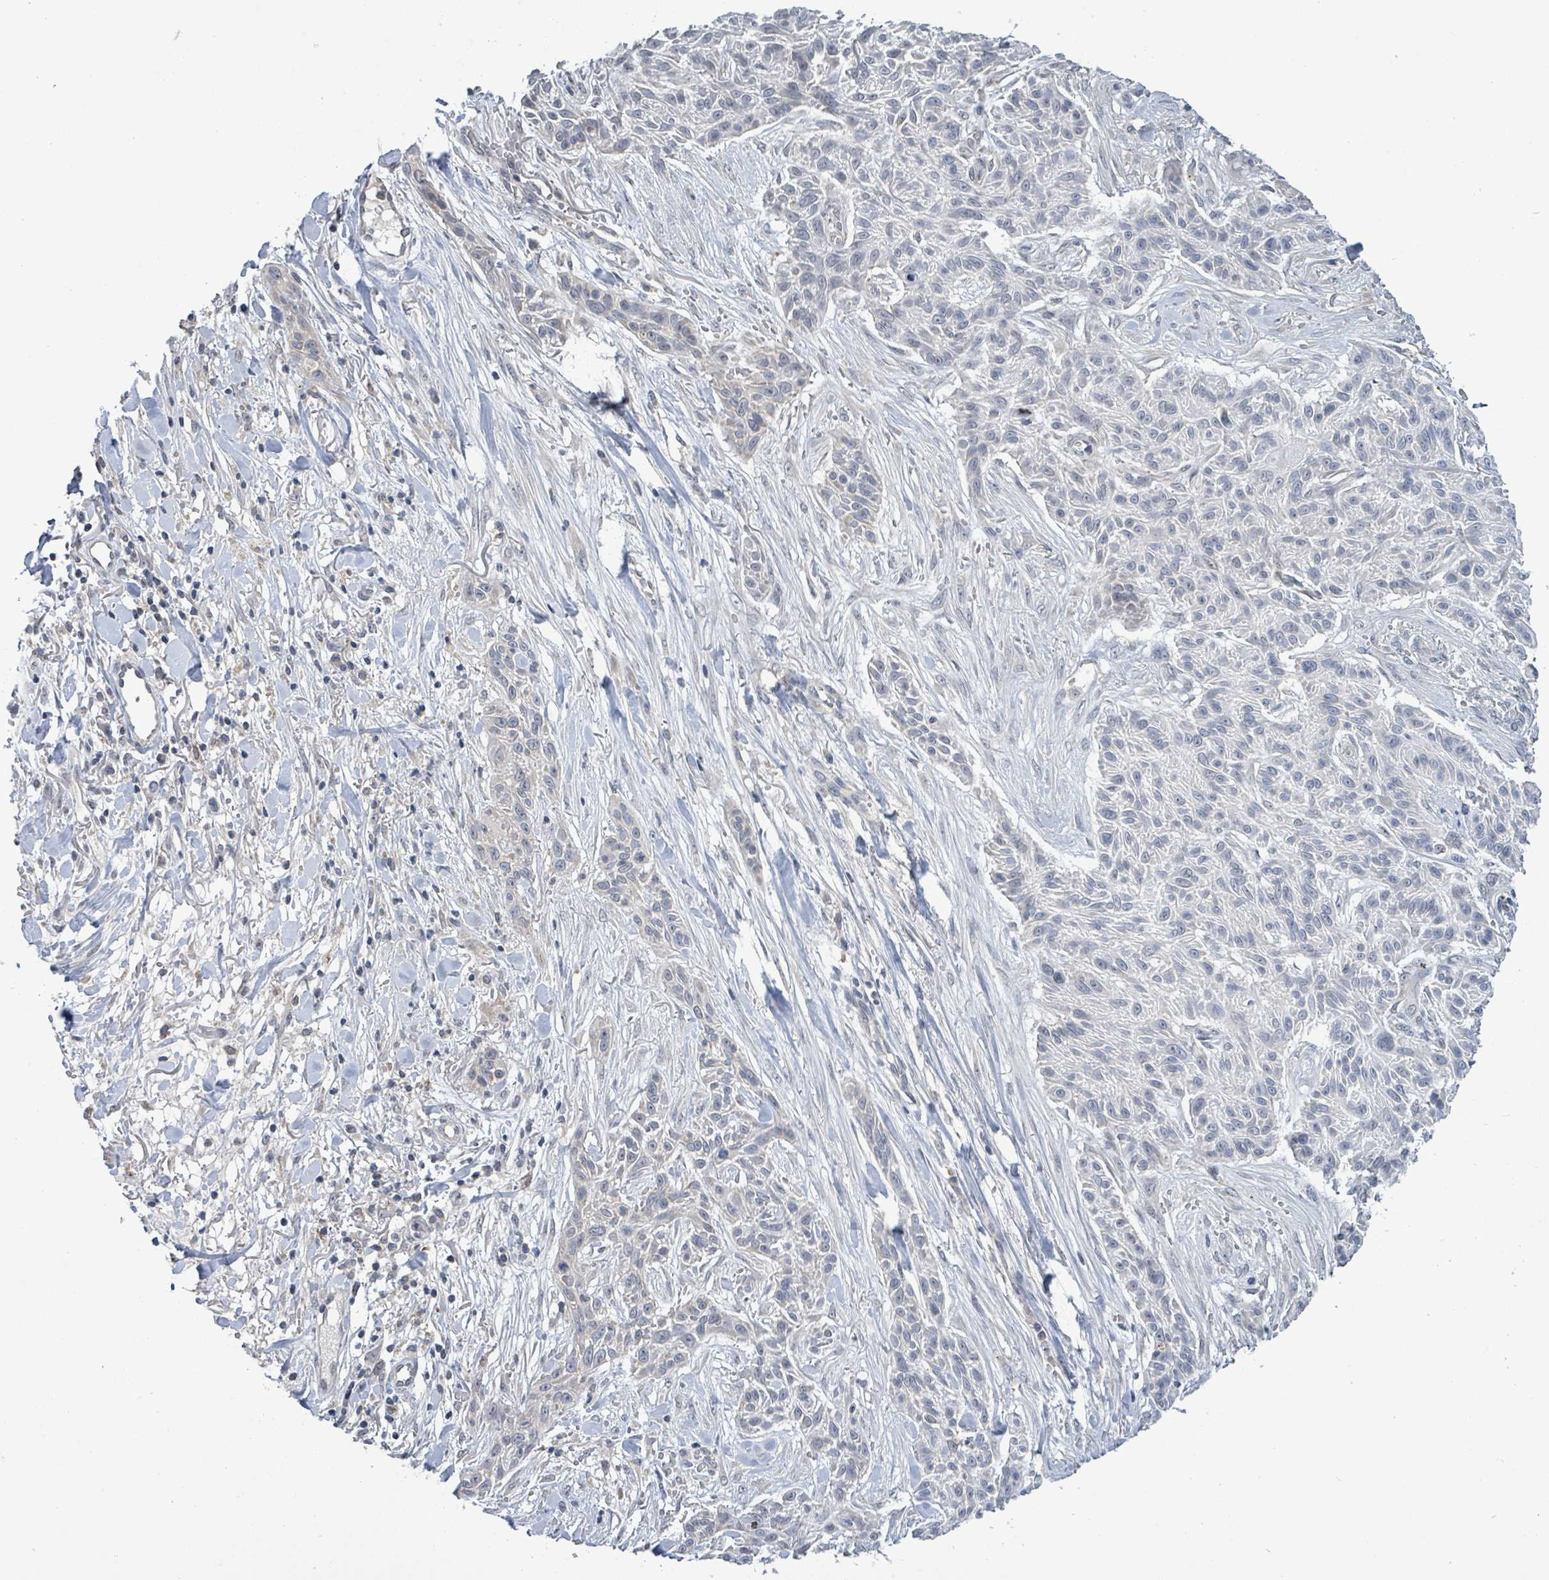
{"staining": {"intensity": "negative", "quantity": "none", "location": "none"}, "tissue": "skin cancer", "cell_type": "Tumor cells", "image_type": "cancer", "snomed": [{"axis": "morphology", "description": "Squamous cell carcinoma, NOS"}, {"axis": "topography", "description": "Skin"}], "caption": "DAB immunohistochemical staining of squamous cell carcinoma (skin) exhibits no significant expression in tumor cells.", "gene": "COQ10B", "patient": {"sex": "male", "age": 86}}